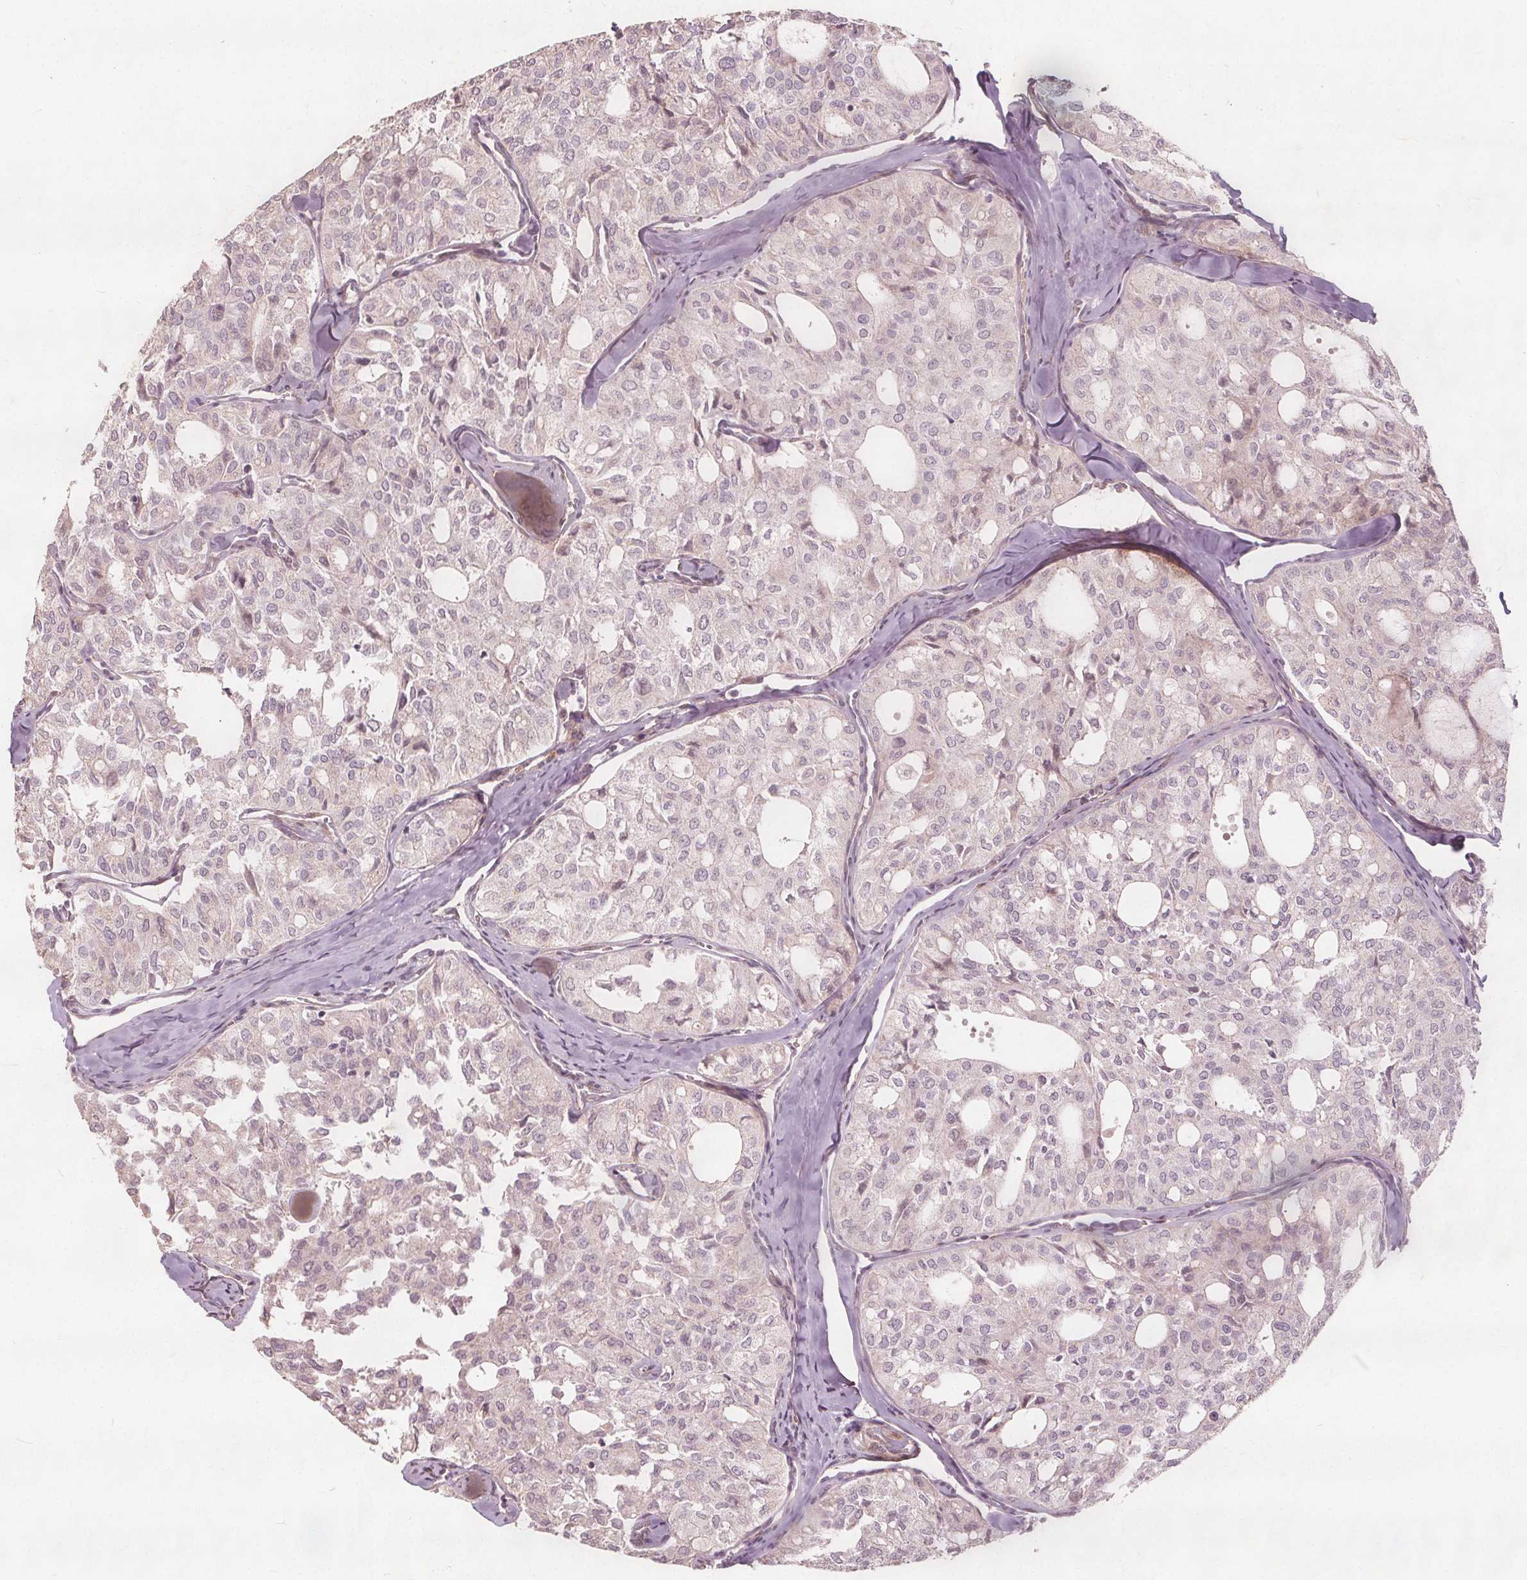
{"staining": {"intensity": "negative", "quantity": "none", "location": "none"}, "tissue": "thyroid cancer", "cell_type": "Tumor cells", "image_type": "cancer", "snomed": [{"axis": "morphology", "description": "Follicular adenoma carcinoma, NOS"}, {"axis": "topography", "description": "Thyroid gland"}], "caption": "Follicular adenoma carcinoma (thyroid) was stained to show a protein in brown. There is no significant positivity in tumor cells. The staining was performed using DAB to visualize the protein expression in brown, while the nuclei were stained in blue with hematoxylin (Magnification: 20x).", "gene": "PTPRT", "patient": {"sex": "male", "age": 75}}